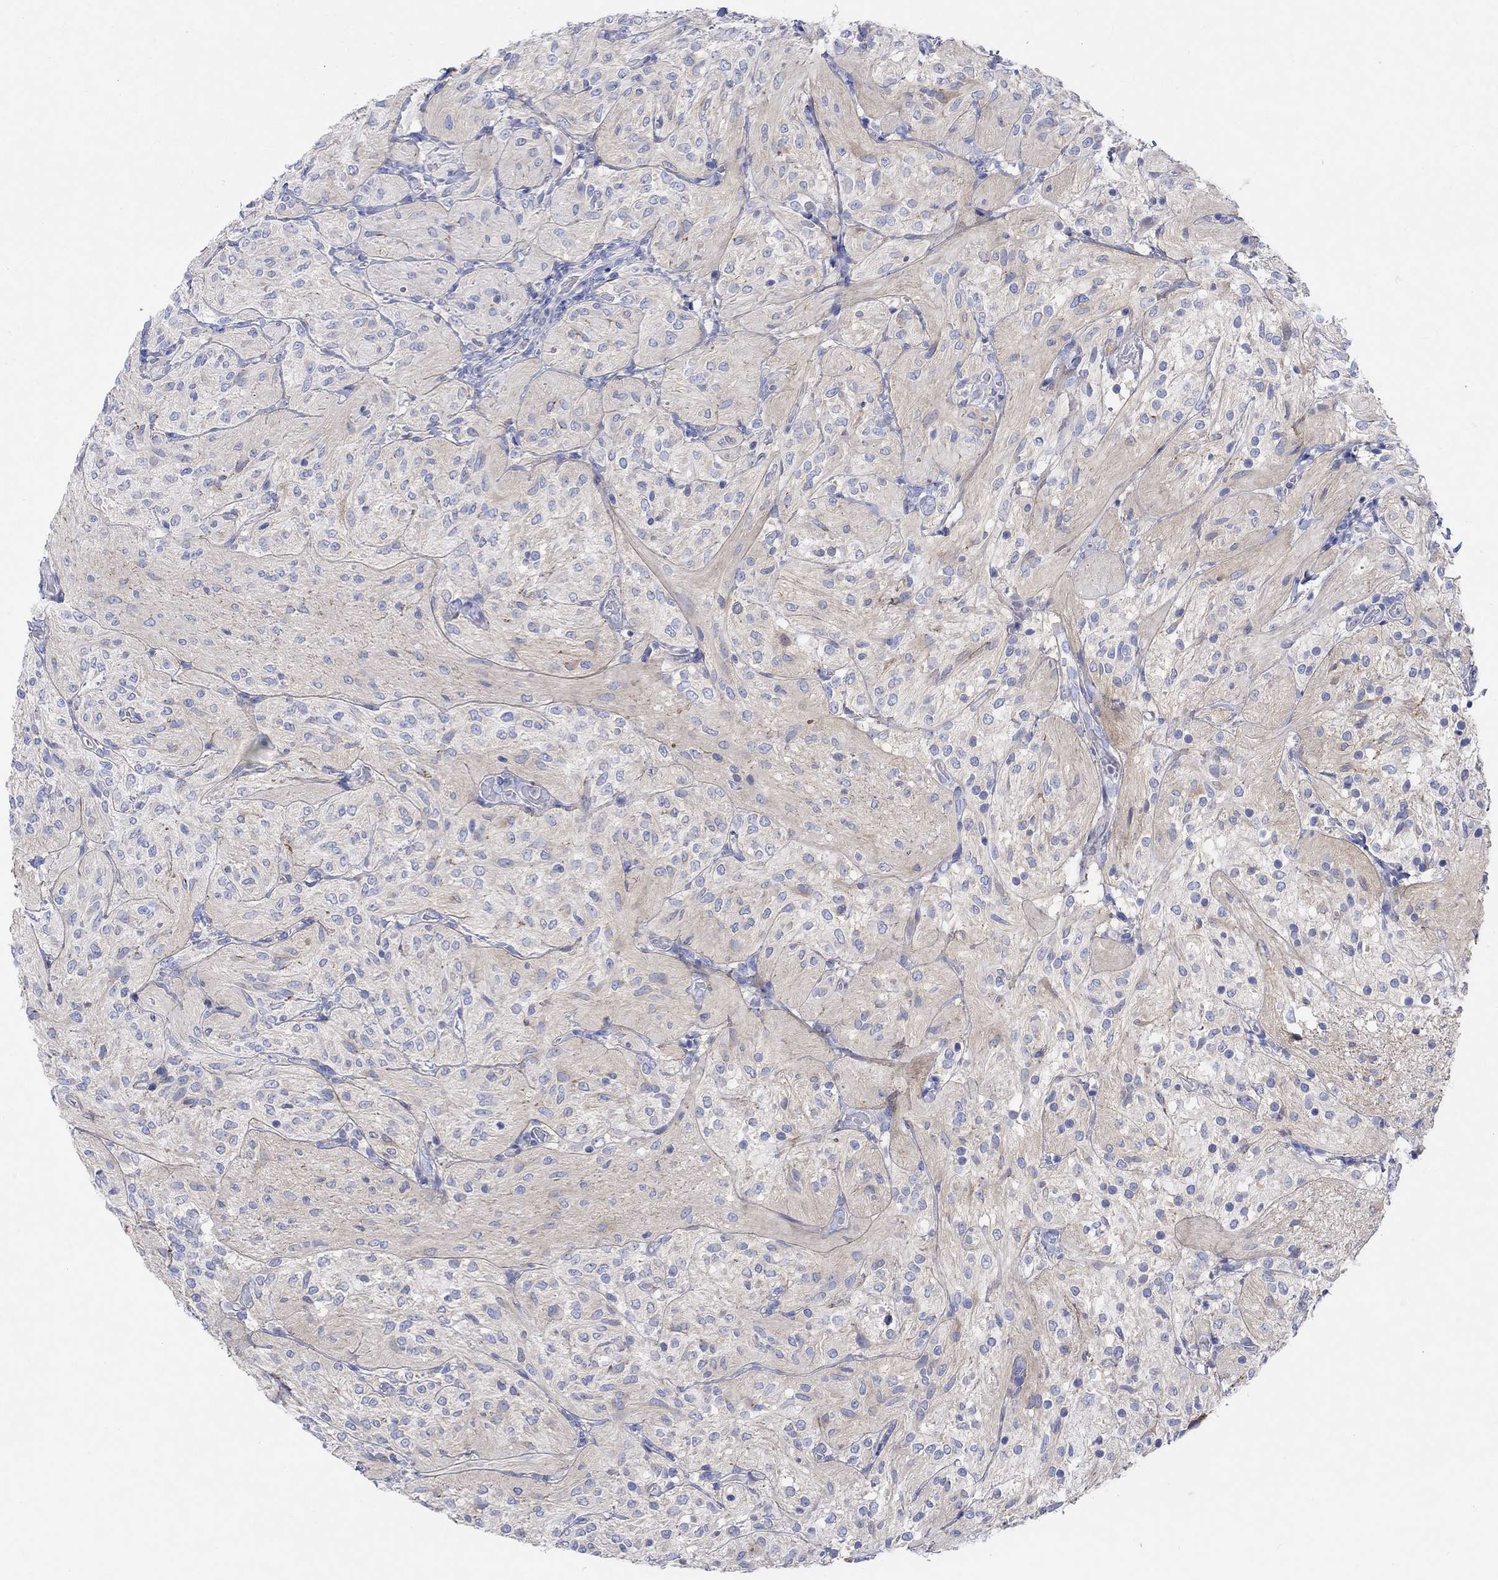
{"staining": {"intensity": "negative", "quantity": "none", "location": "none"}, "tissue": "glioma", "cell_type": "Tumor cells", "image_type": "cancer", "snomed": [{"axis": "morphology", "description": "Glioma, malignant, Low grade"}, {"axis": "topography", "description": "Brain"}], "caption": "DAB (3,3'-diaminobenzidine) immunohistochemical staining of malignant glioma (low-grade) exhibits no significant expression in tumor cells.", "gene": "REEP6", "patient": {"sex": "male", "age": 3}}